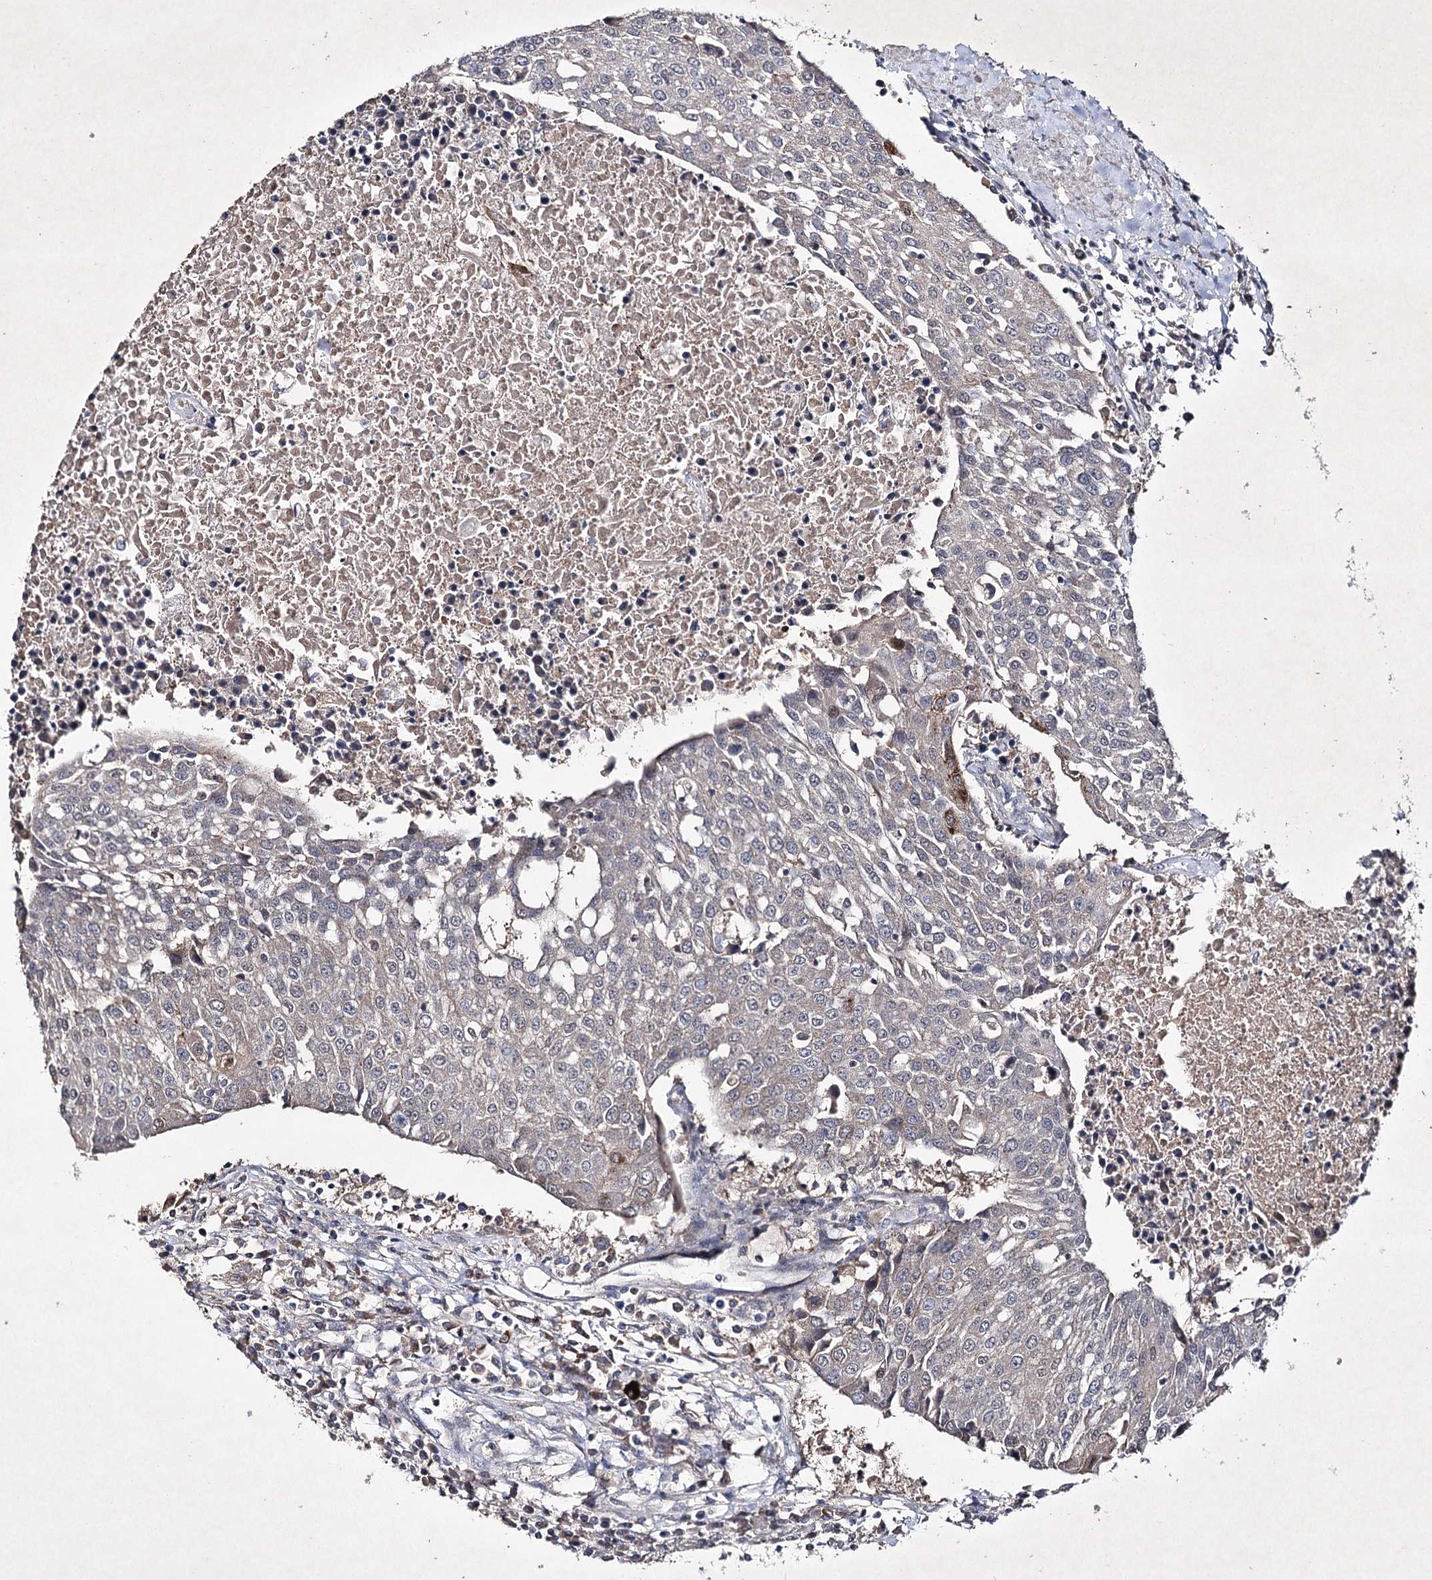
{"staining": {"intensity": "negative", "quantity": "none", "location": "none"}, "tissue": "urothelial cancer", "cell_type": "Tumor cells", "image_type": "cancer", "snomed": [{"axis": "morphology", "description": "Urothelial carcinoma, High grade"}, {"axis": "topography", "description": "Urinary bladder"}], "caption": "Immunohistochemistry of human urothelial cancer shows no expression in tumor cells.", "gene": "SEMA4G", "patient": {"sex": "female", "age": 85}}